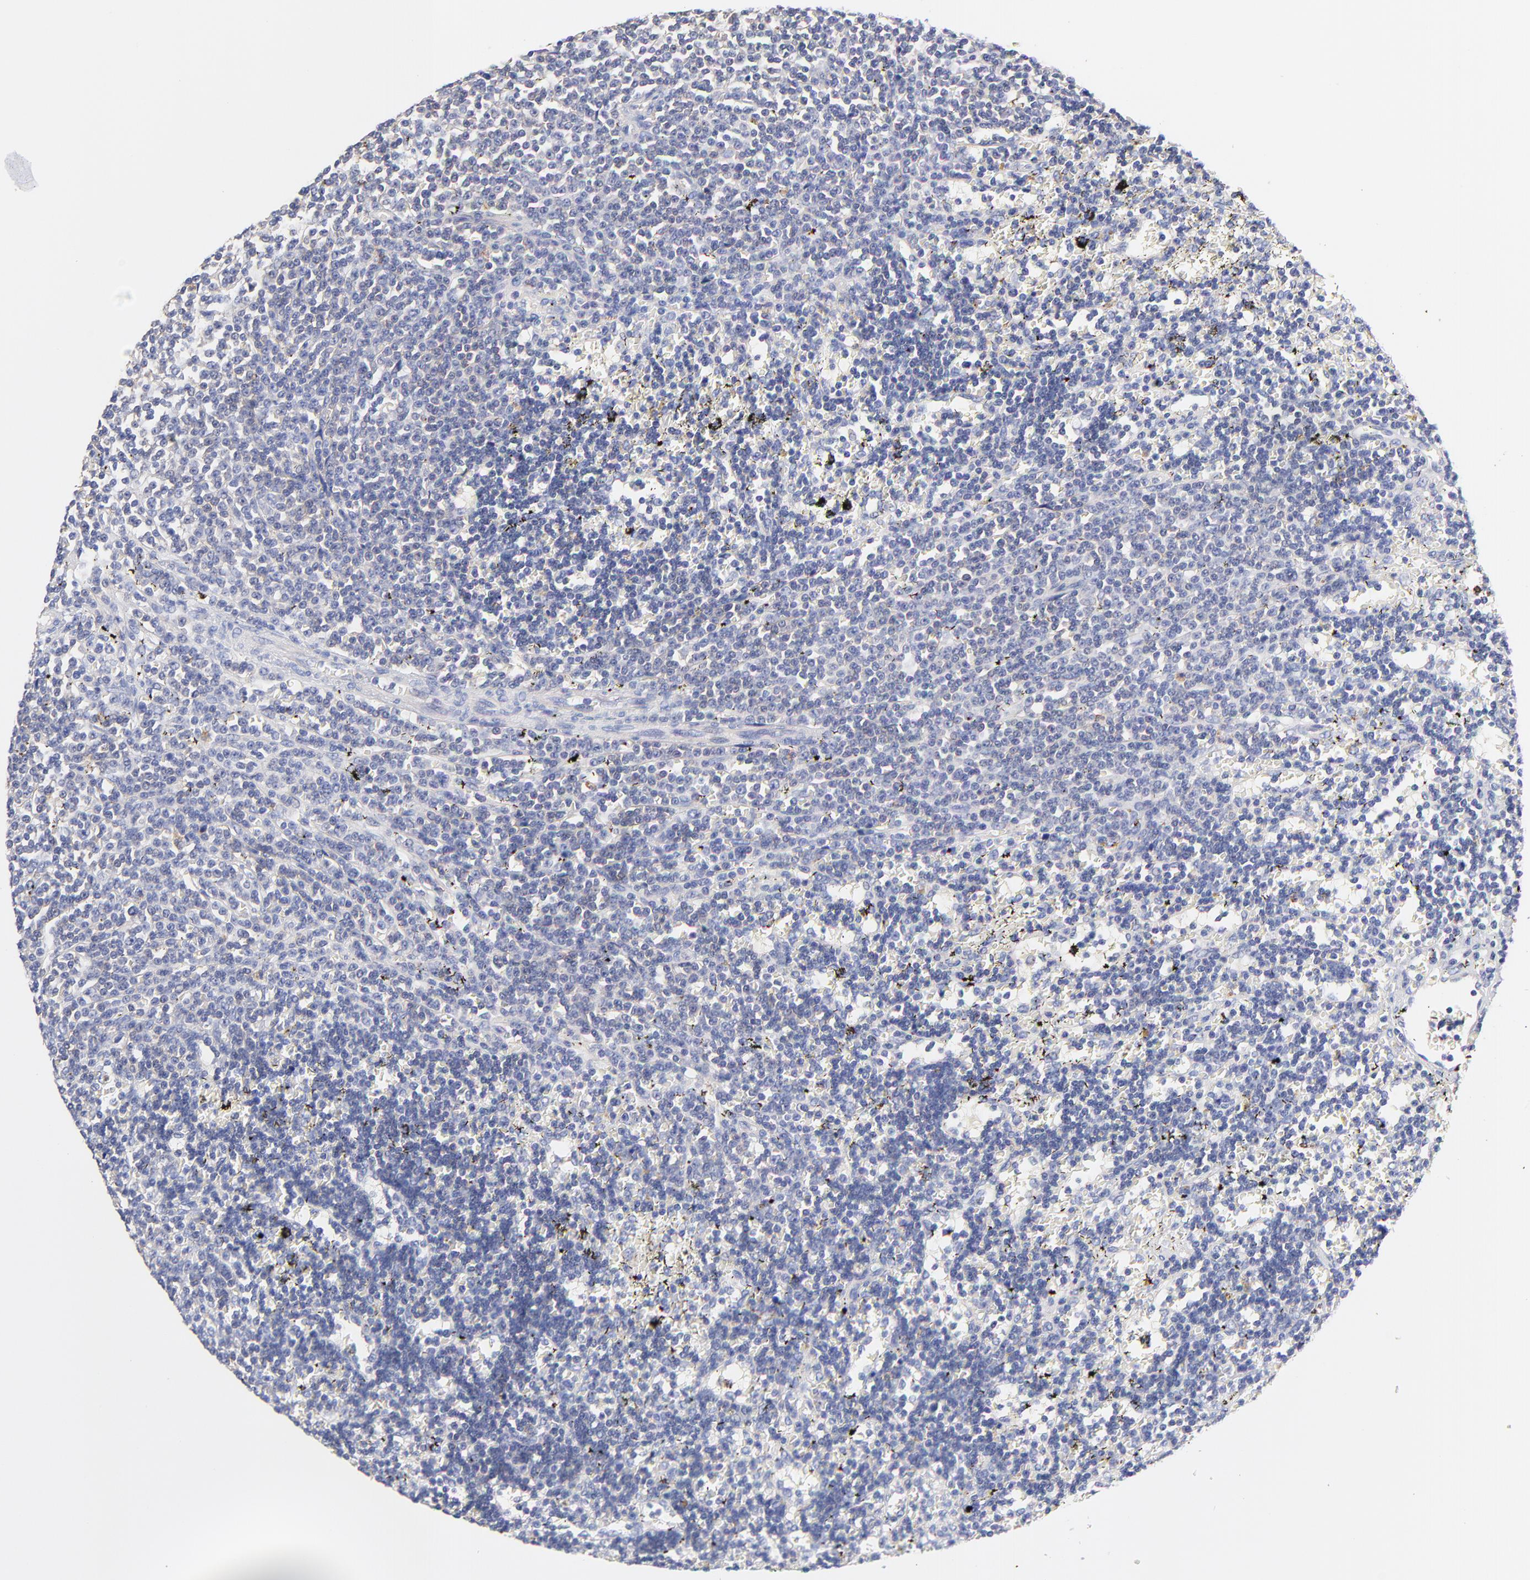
{"staining": {"intensity": "negative", "quantity": "none", "location": "none"}, "tissue": "lymphoma", "cell_type": "Tumor cells", "image_type": "cancer", "snomed": [{"axis": "morphology", "description": "Malignant lymphoma, non-Hodgkin's type, Low grade"}, {"axis": "topography", "description": "Spleen"}], "caption": "Lymphoma was stained to show a protein in brown. There is no significant staining in tumor cells. (Stains: DAB immunohistochemistry with hematoxylin counter stain, Microscopy: brightfield microscopy at high magnification).", "gene": "TNFRSF13C", "patient": {"sex": "male", "age": 60}}